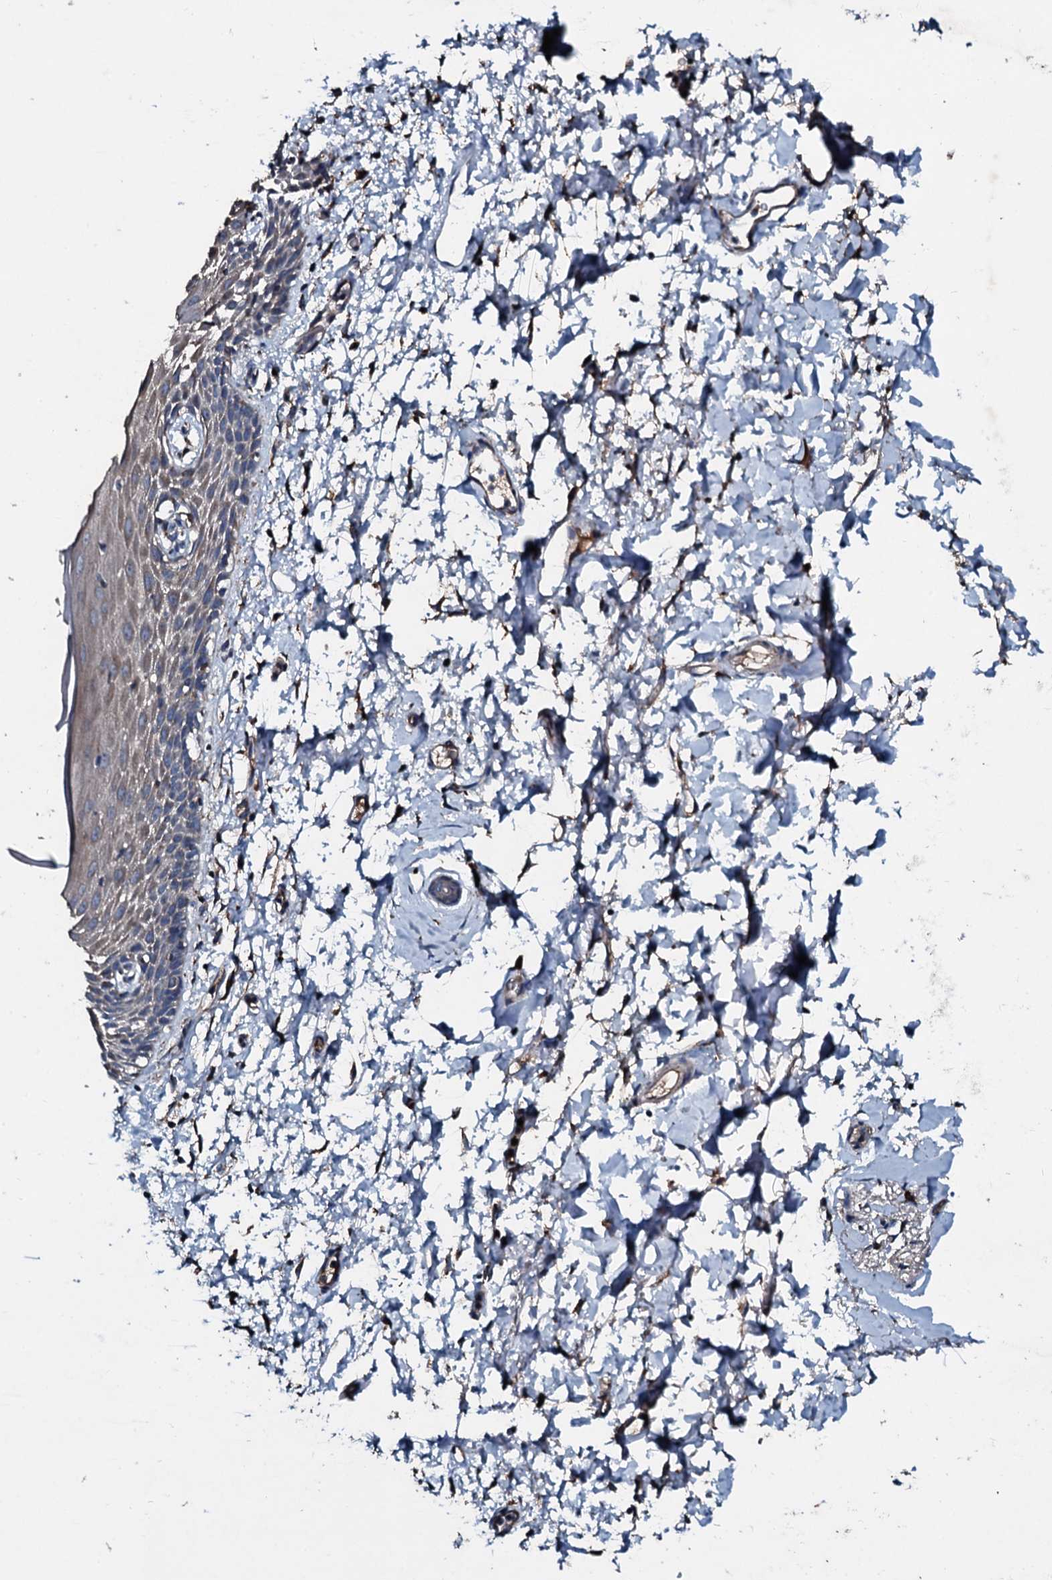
{"staining": {"intensity": "weak", "quantity": "<25%", "location": "cytoplasmic/membranous"}, "tissue": "skin", "cell_type": "Epidermal cells", "image_type": "normal", "snomed": [{"axis": "morphology", "description": "Normal tissue, NOS"}, {"axis": "topography", "description": "Vulva"}], "caption": "An immunohistochemistry photomicrograph of unremarkable skin is shown. There is no staining in epidermal cells of skin. (DAB immunohistochemistry (IHC), high magnification).", "gene": "ACSS3", "patient": {"sex": "female", "age": 68}}